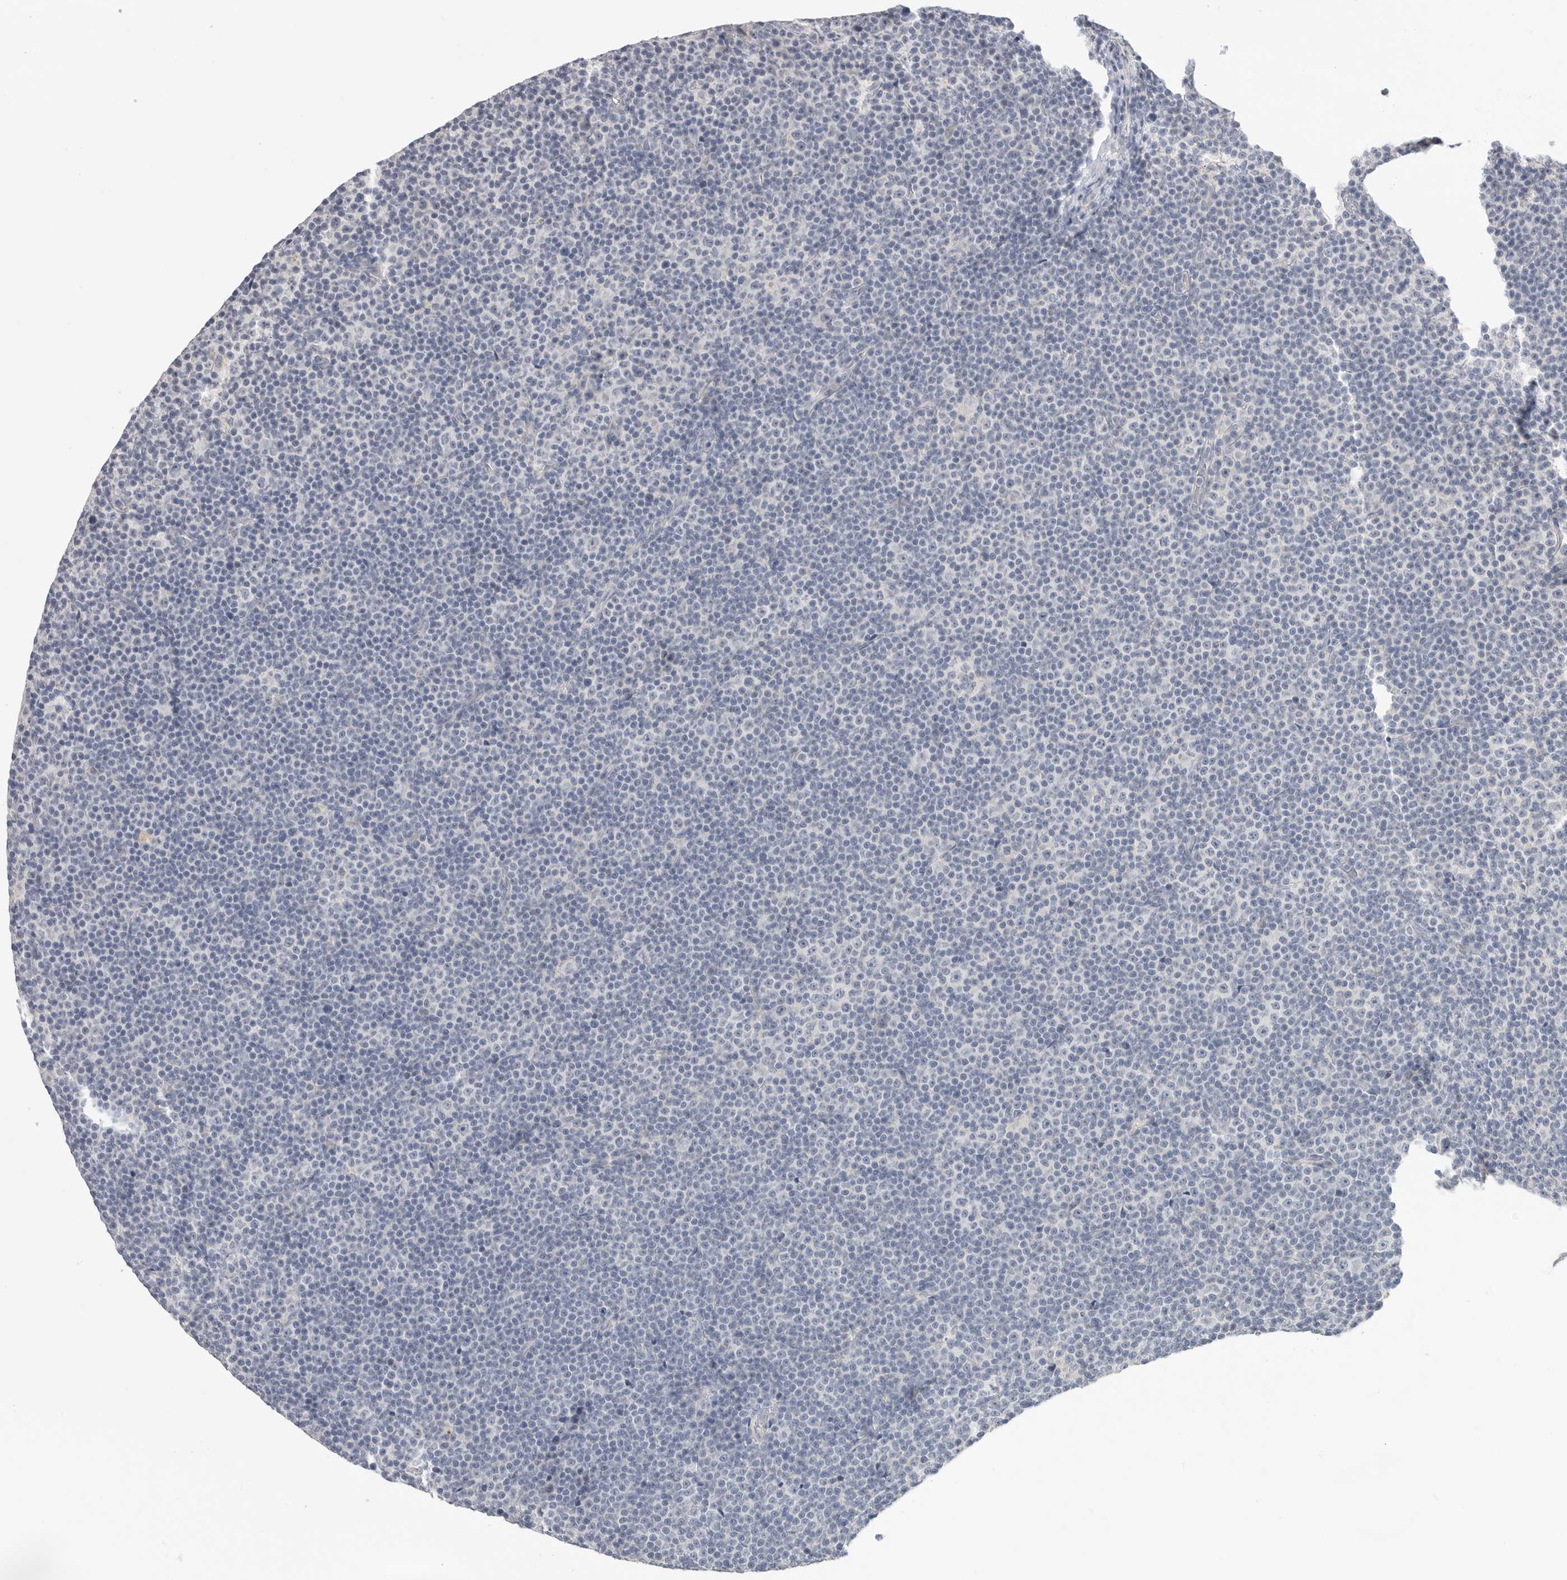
{"staining": {"intensity": "negative", "quantity": "none", "location": "none"}, "tissue": "lymphoma", "cell_type": "Tumor cells", "image_type": "cancer", "snomed": [{"axis": "morphology", "description": "Malignant lymphoma, non-Hodgkin's type, Low grade"}, {"axis": "topography", "description": "Lymph node"}], "caption": "Immunohistochemistry (IHC) image of lymphoma stained for a protein (brown), which exhibits no expression in tumor cells.", "gene": "FBN2", "patient": {"sex": "female", "age": 67}}